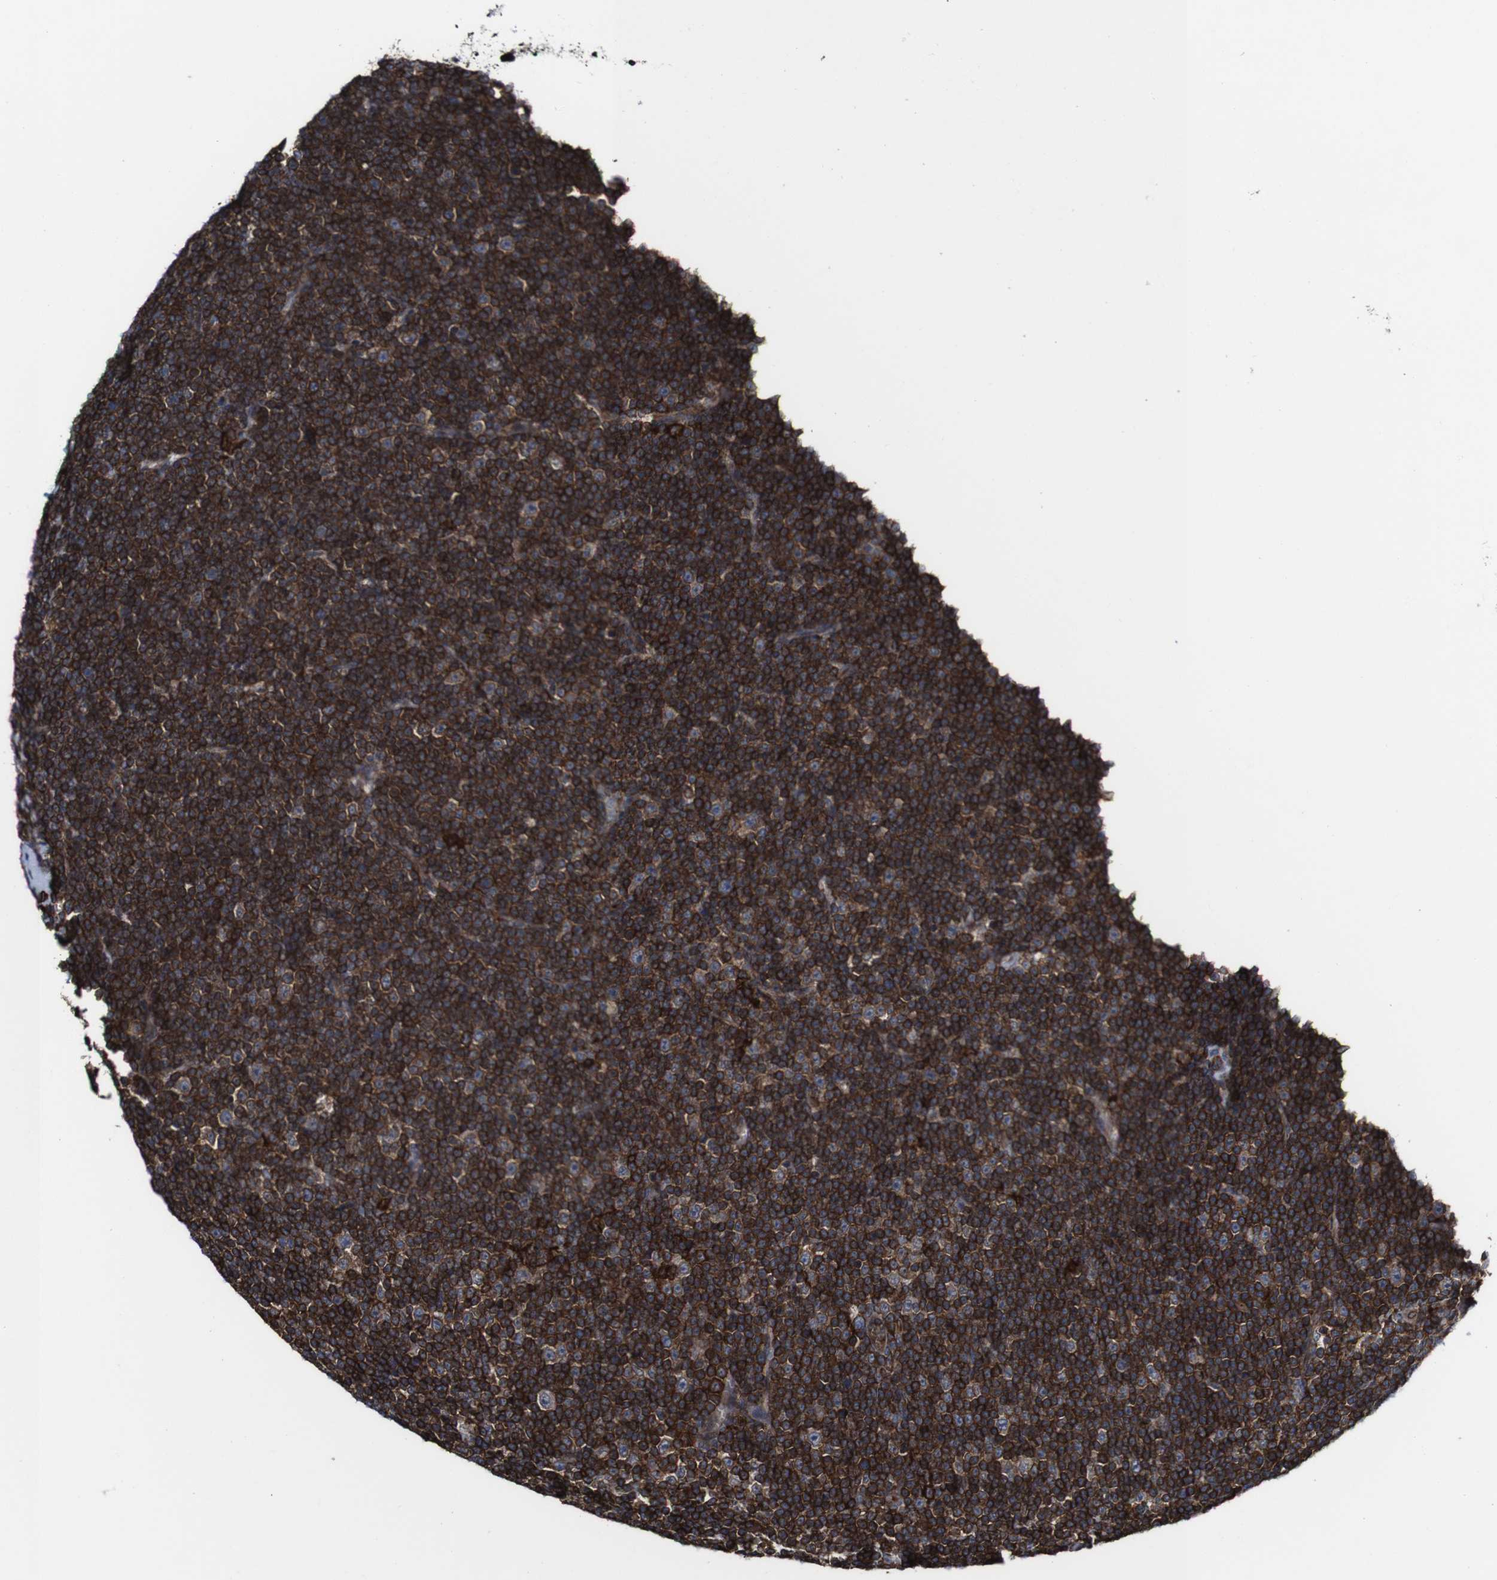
{"staining": {"intensity": "strong", "quantity": ">75%", "location": "cytoplasmic/membranous"}, "tissue": "lymphoma", "cell_type": "Tumor cells", "image_type": "cancer", "snomed": [{"axis": "morphology", "description": "Malignant lymphoma, non-Hodgkin's type, Low grade"}, {"axis": "topography", "description": "Lymph node"}], "caption": "Immunohistochemical staining of low-grade malignant lymphoma, non-Hodgkin's type demonstrates high levels of strong cytoplasmic/membranous expression in approximately >75% of tumor cells. (DAB = brown stain, brightfield microscopy at high magnification).", "gene": "JAK2", "patient": {"sex": "female", "age": 67}}